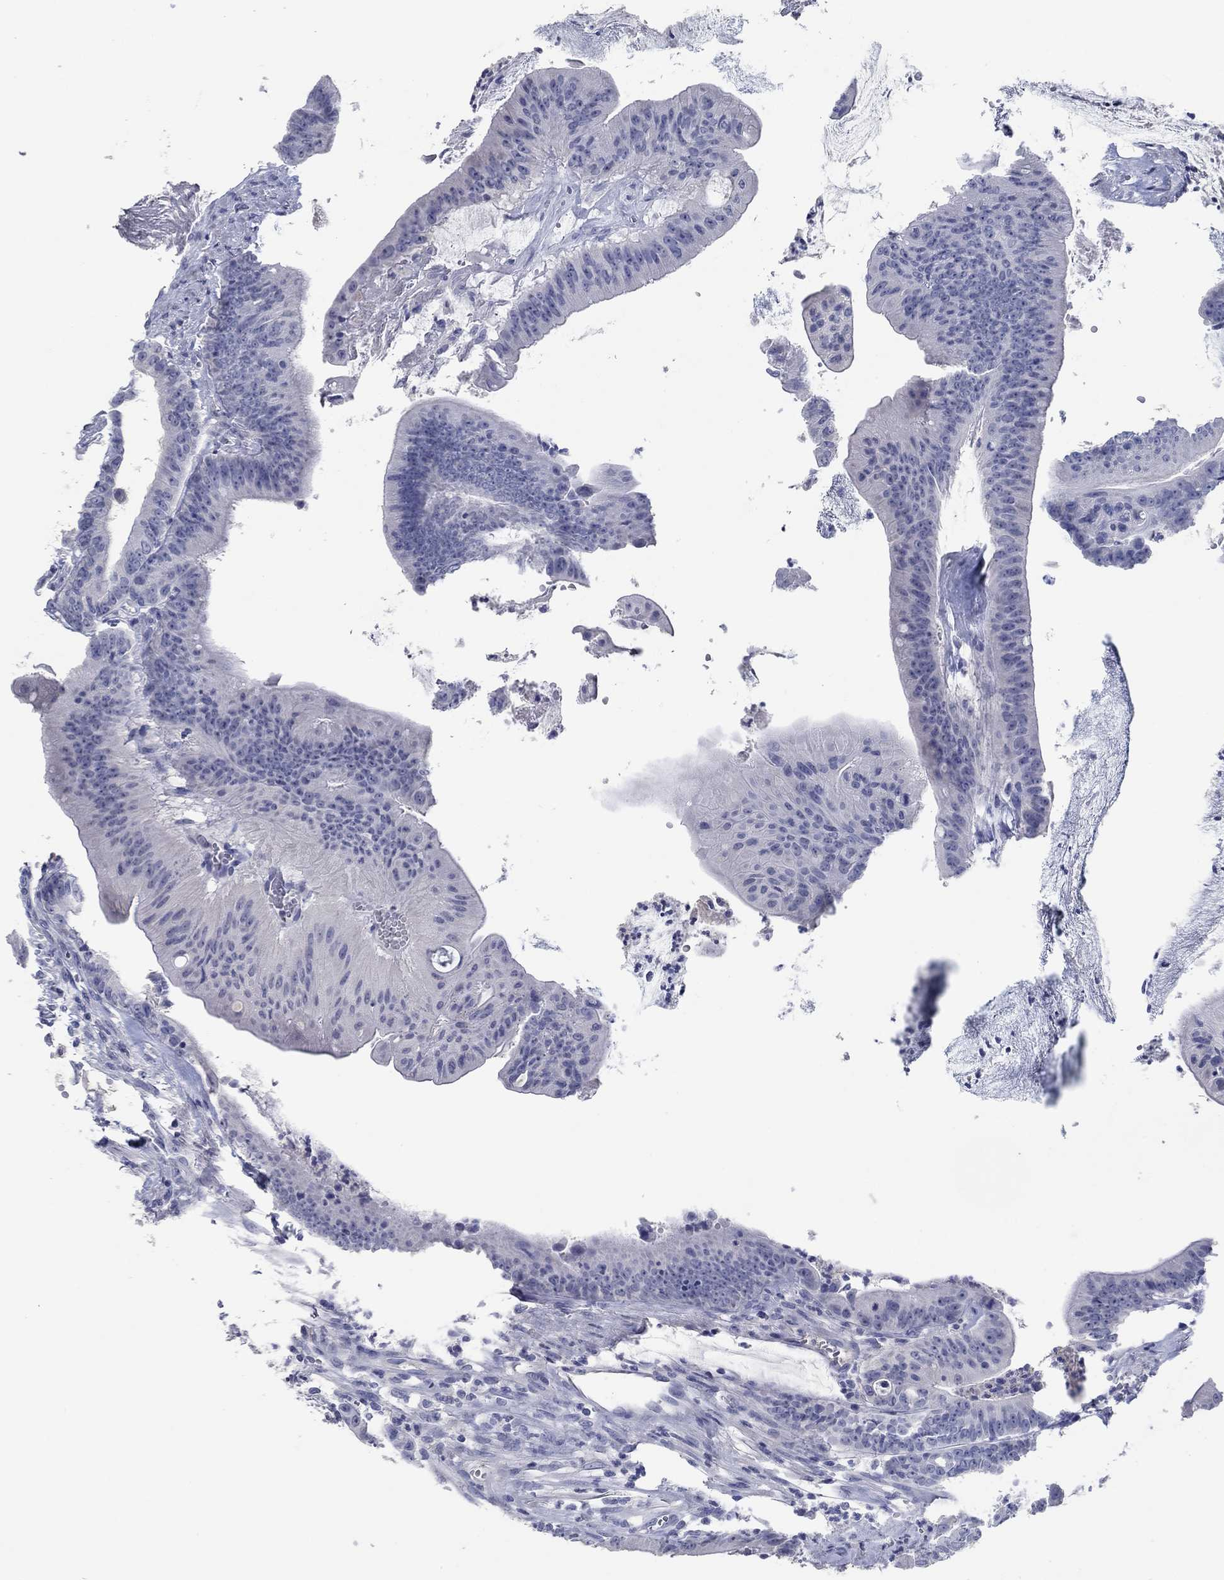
{"staining": {"intensity": "negative", "quantity": "none", "location": "none"}, "tissue": "colorectal cancer", "cell_type": "Tumor cells", "image_type": "cancer", "snomed": [{"axis": "morphology", "description": "Adenocarcinoma, NOS"}, {"axis": "topography", "description": "Colon"}], "caption": "An IHC image of colorectal cancer (adenocarcinoma) is shown. There is no staining in tumor cells of colorectal cancer (adenocarcinoma).", "gene": "POU5F1", "patient": {"sex": "female", "age": 69}}